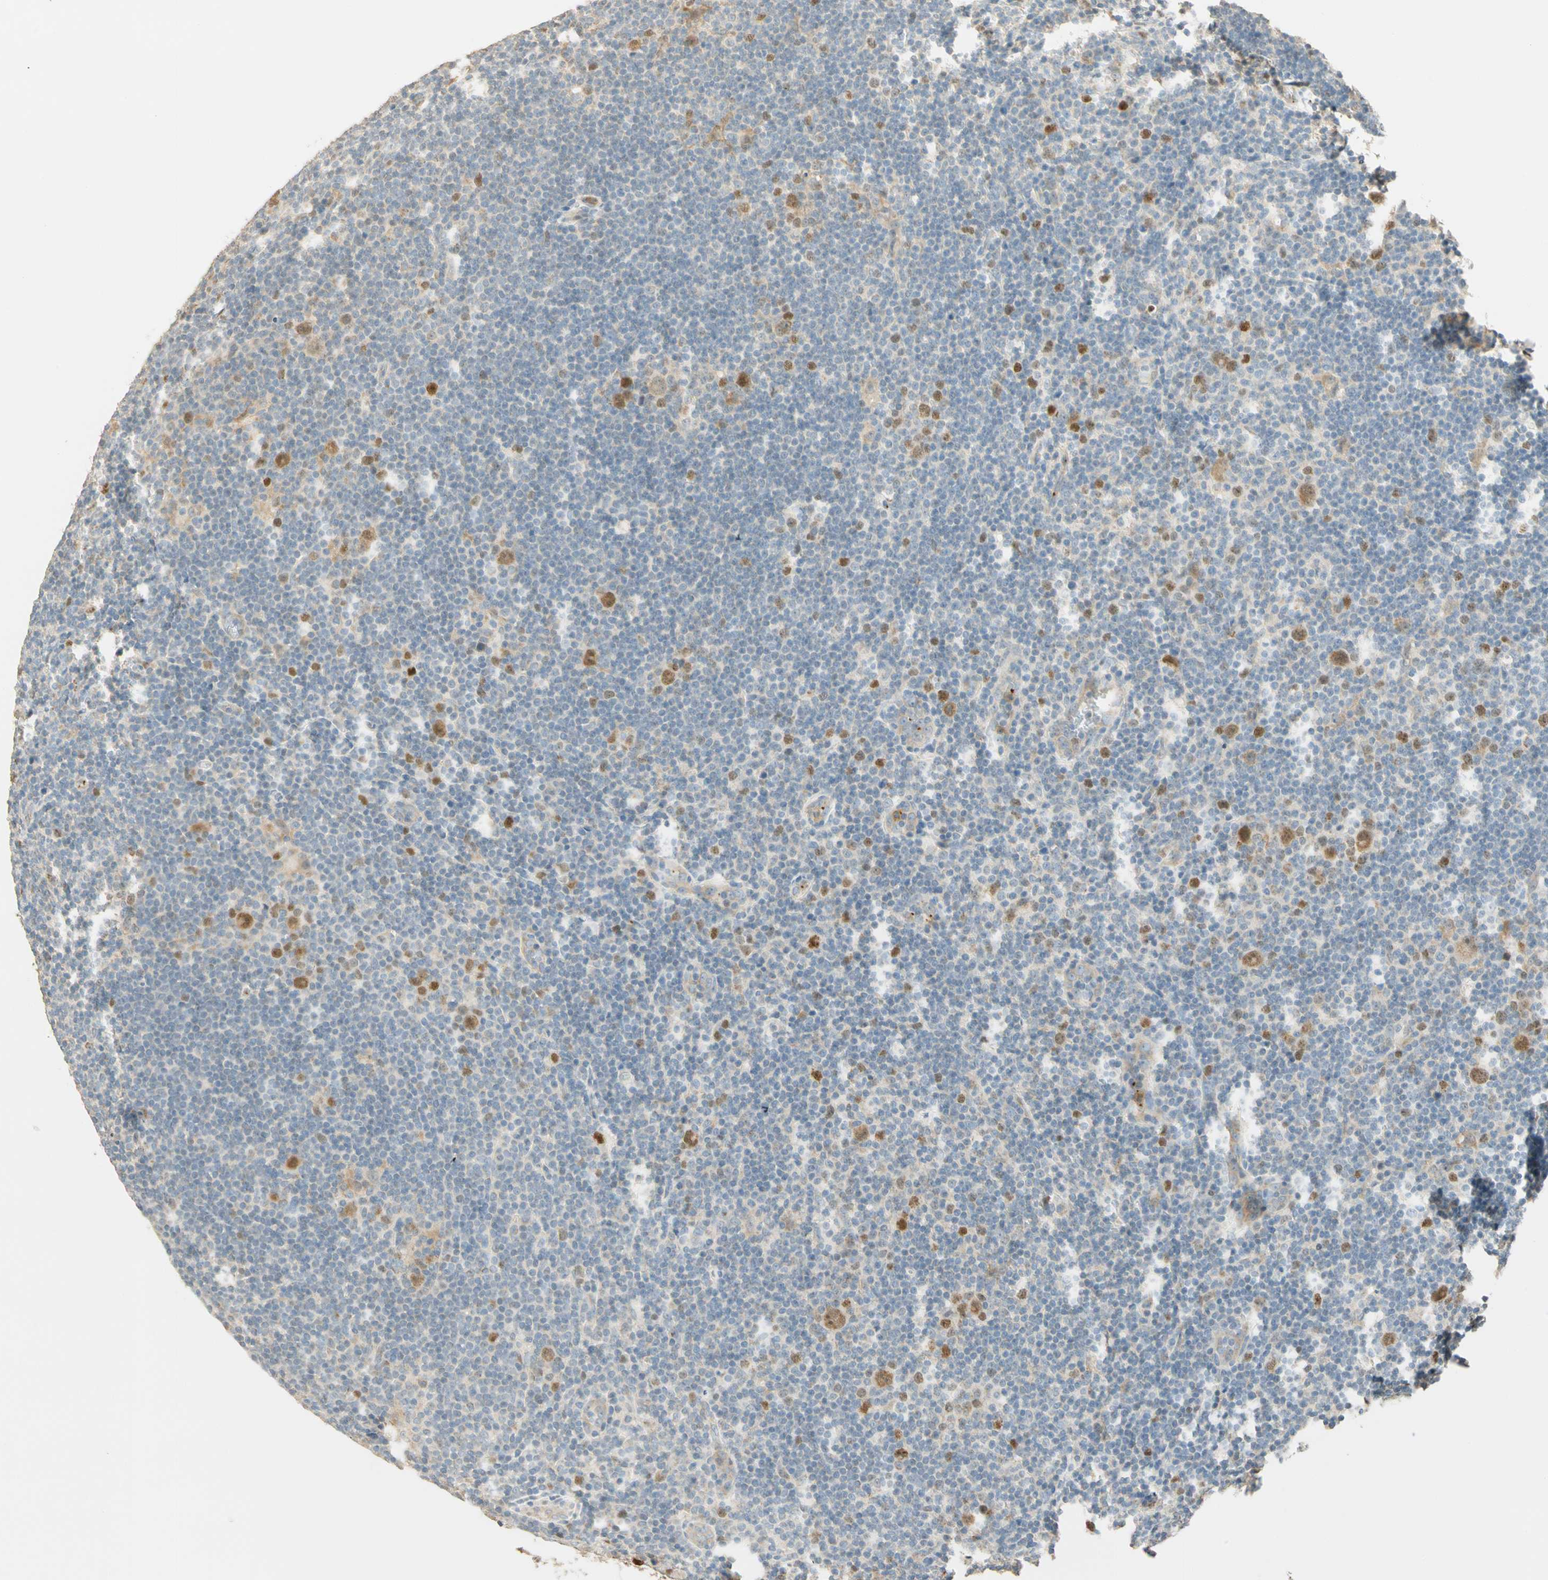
{"staining": {"intensity": "moderate", "quantity": ">75%", "location": "nuclear"}, "tissue": "lymphoma", "cell_type": "Tumor cells", "image_type": "cancer", "snomed": [{"axis": "morphology", "description": "Hodgkin's disease, NOS"}, {"axis": "topography", "description": "Lymph node"}], "caption": "There is medium levels of moderate nuclear staining in tumor cells of lymphoma, as demonstrated by immunohistochemical staining (brown color).", "gene": "RAD18", "patient": {"sex": "female", "age": 57}}